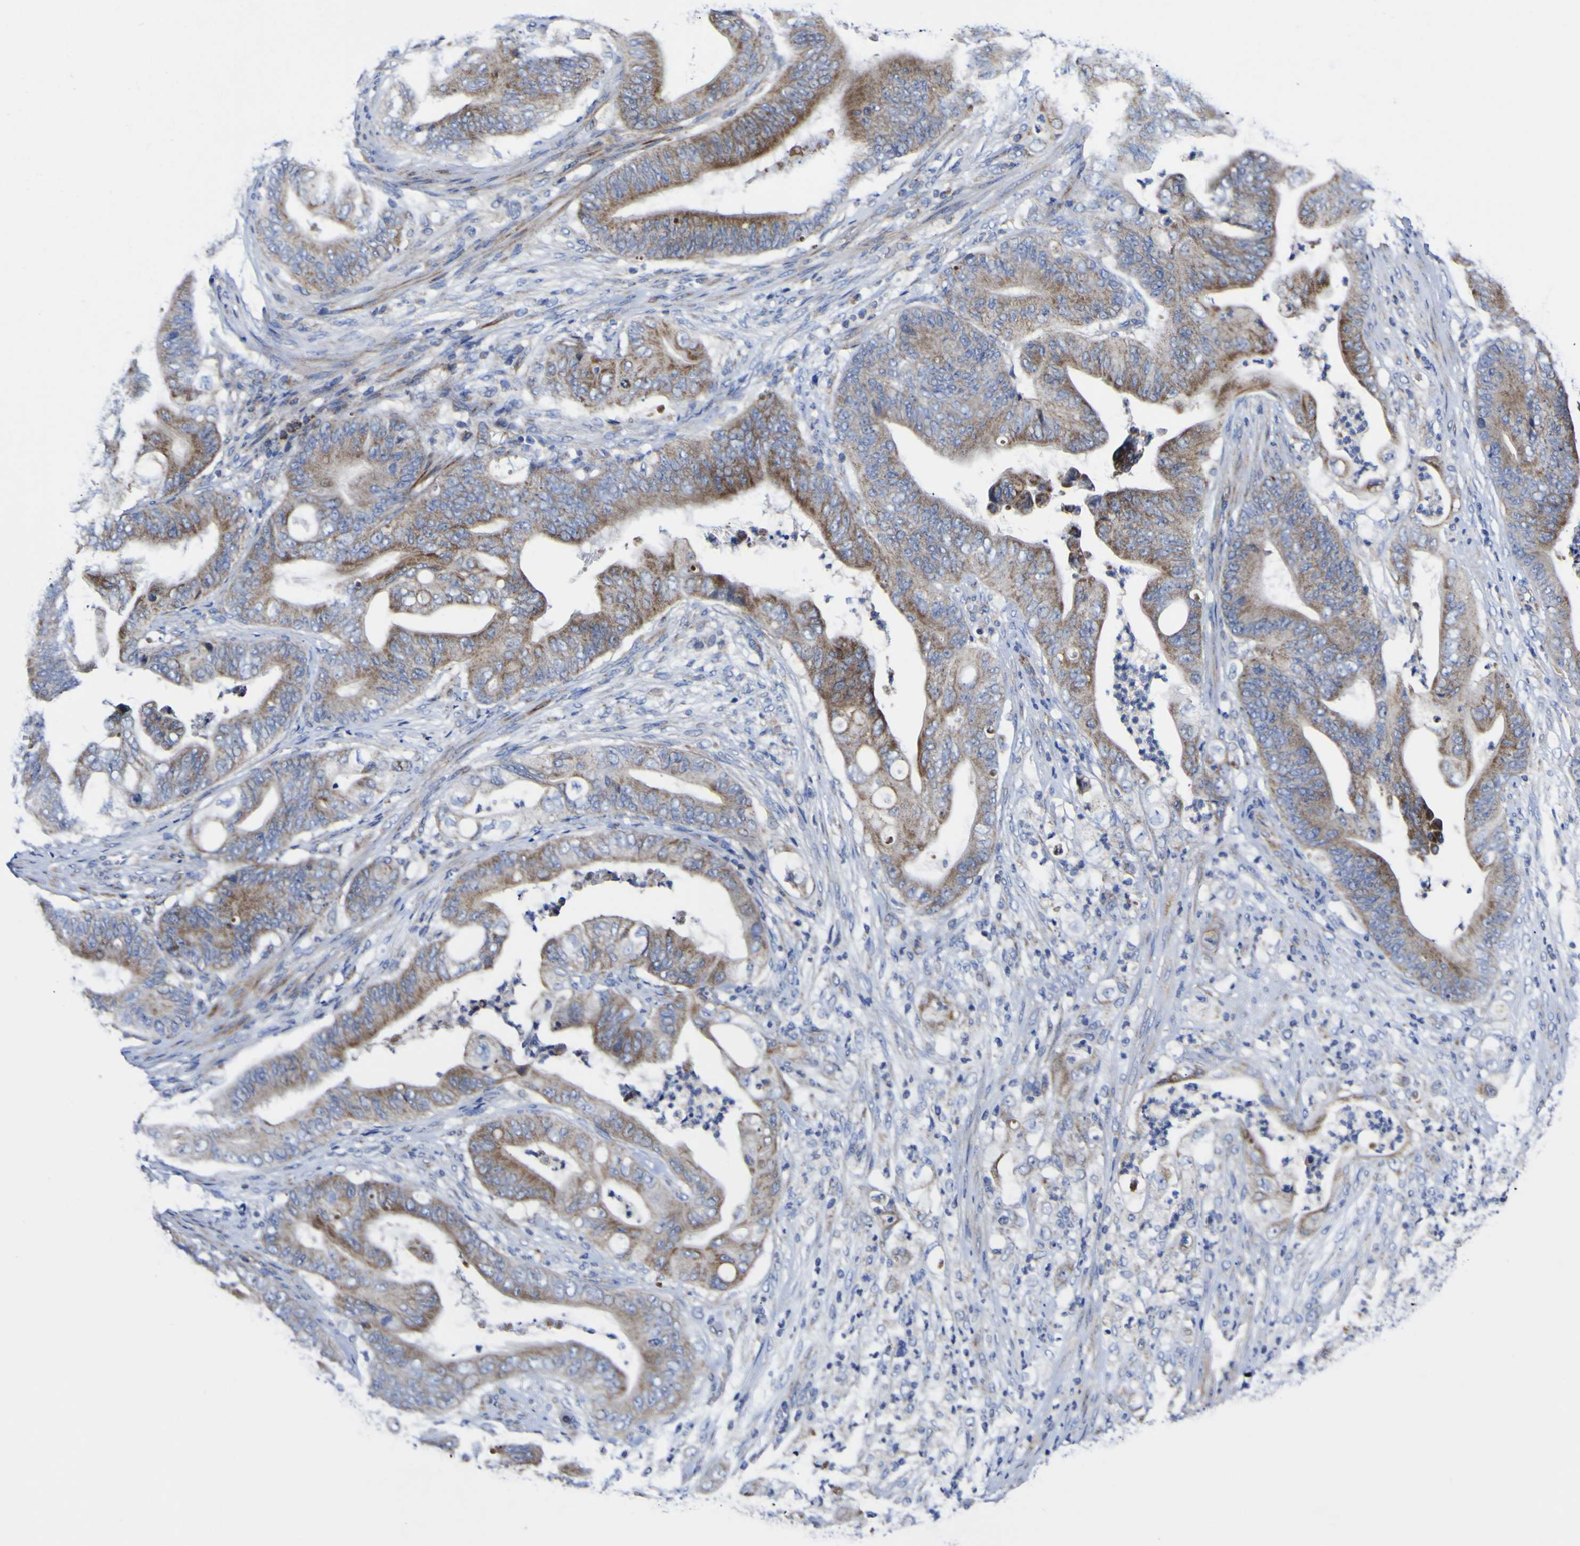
{"staining": {"intensity": "moderate", "quantity": ">75%", "location": "cytoplasmic/membranous"}, "tissue": "stomach cancer", "cell_type": "Tumor cells", "image_type": "cancer", "snomed": [{"axis": "morphology", "description": "Adenocarcinoma, NOS"}, {"axis": "topography", "description": "Stomach"}], "caption": "This is a photomicrograph of immunohistochemistry staining of stomach cancer (adenocarcinoma), which shows moderate positivity in the cytoplasmic/membranous of tumor cells.", "gene": "CCDC90B", "patient": {"sex": "female", "age": 73}}